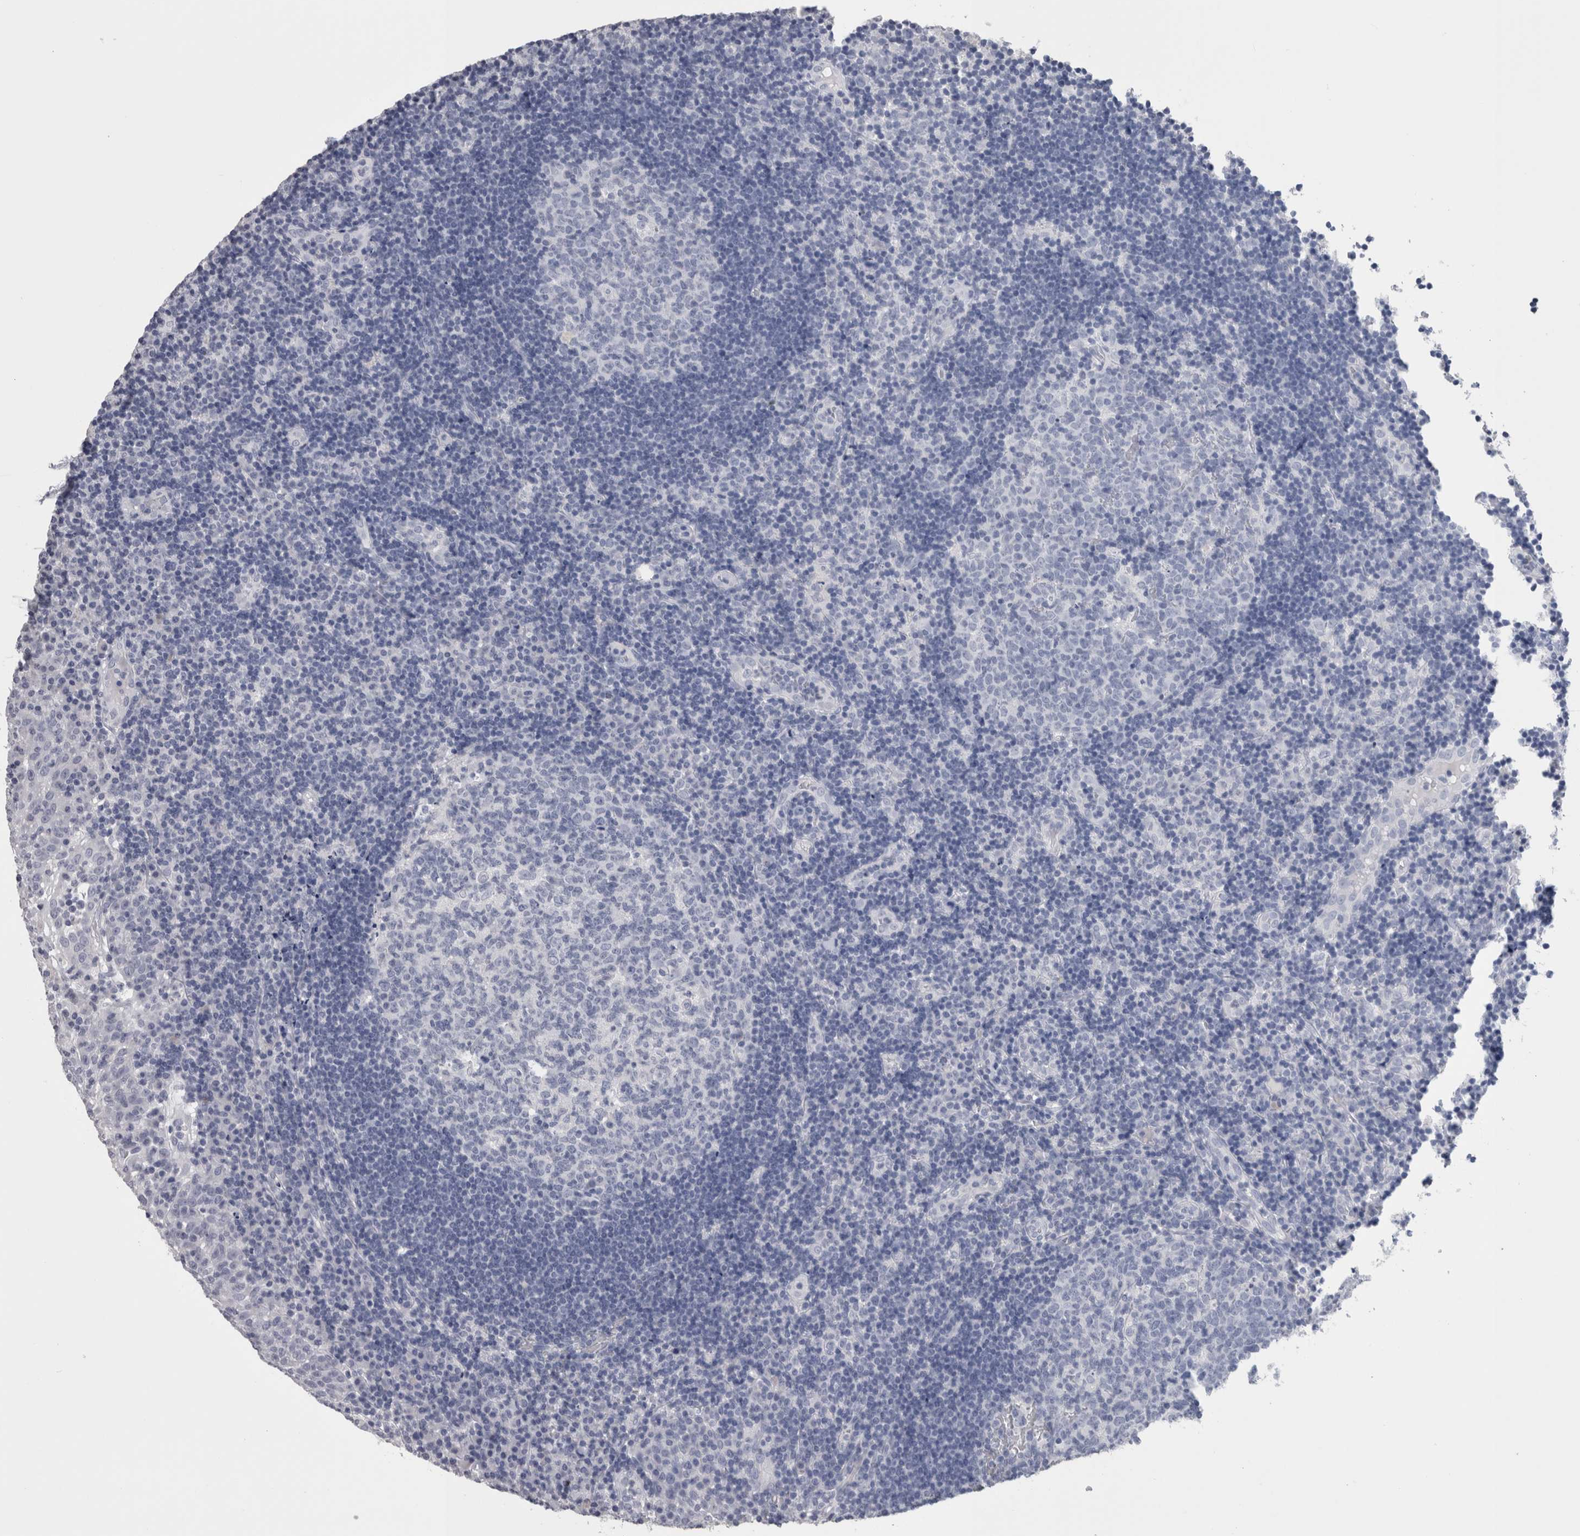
{"staining": {"intensity": "negative", "quantity": "none", "location": "none"}, "tissue": "tonsil", "cell_type": "Germinal center cells", "image_type": "normal", "snomed": [{"axis": "morphology", "description": "Normal tissue, NOS"}, {"axis": "topography", "description": "Tonsil"}], "caption": "Tonsil stained for a protein using immunohistochemistry (IHC) exhibits no staining germinal center cells.", "gene": "CA8", "patient": {"sex": "female", "age": 40}}